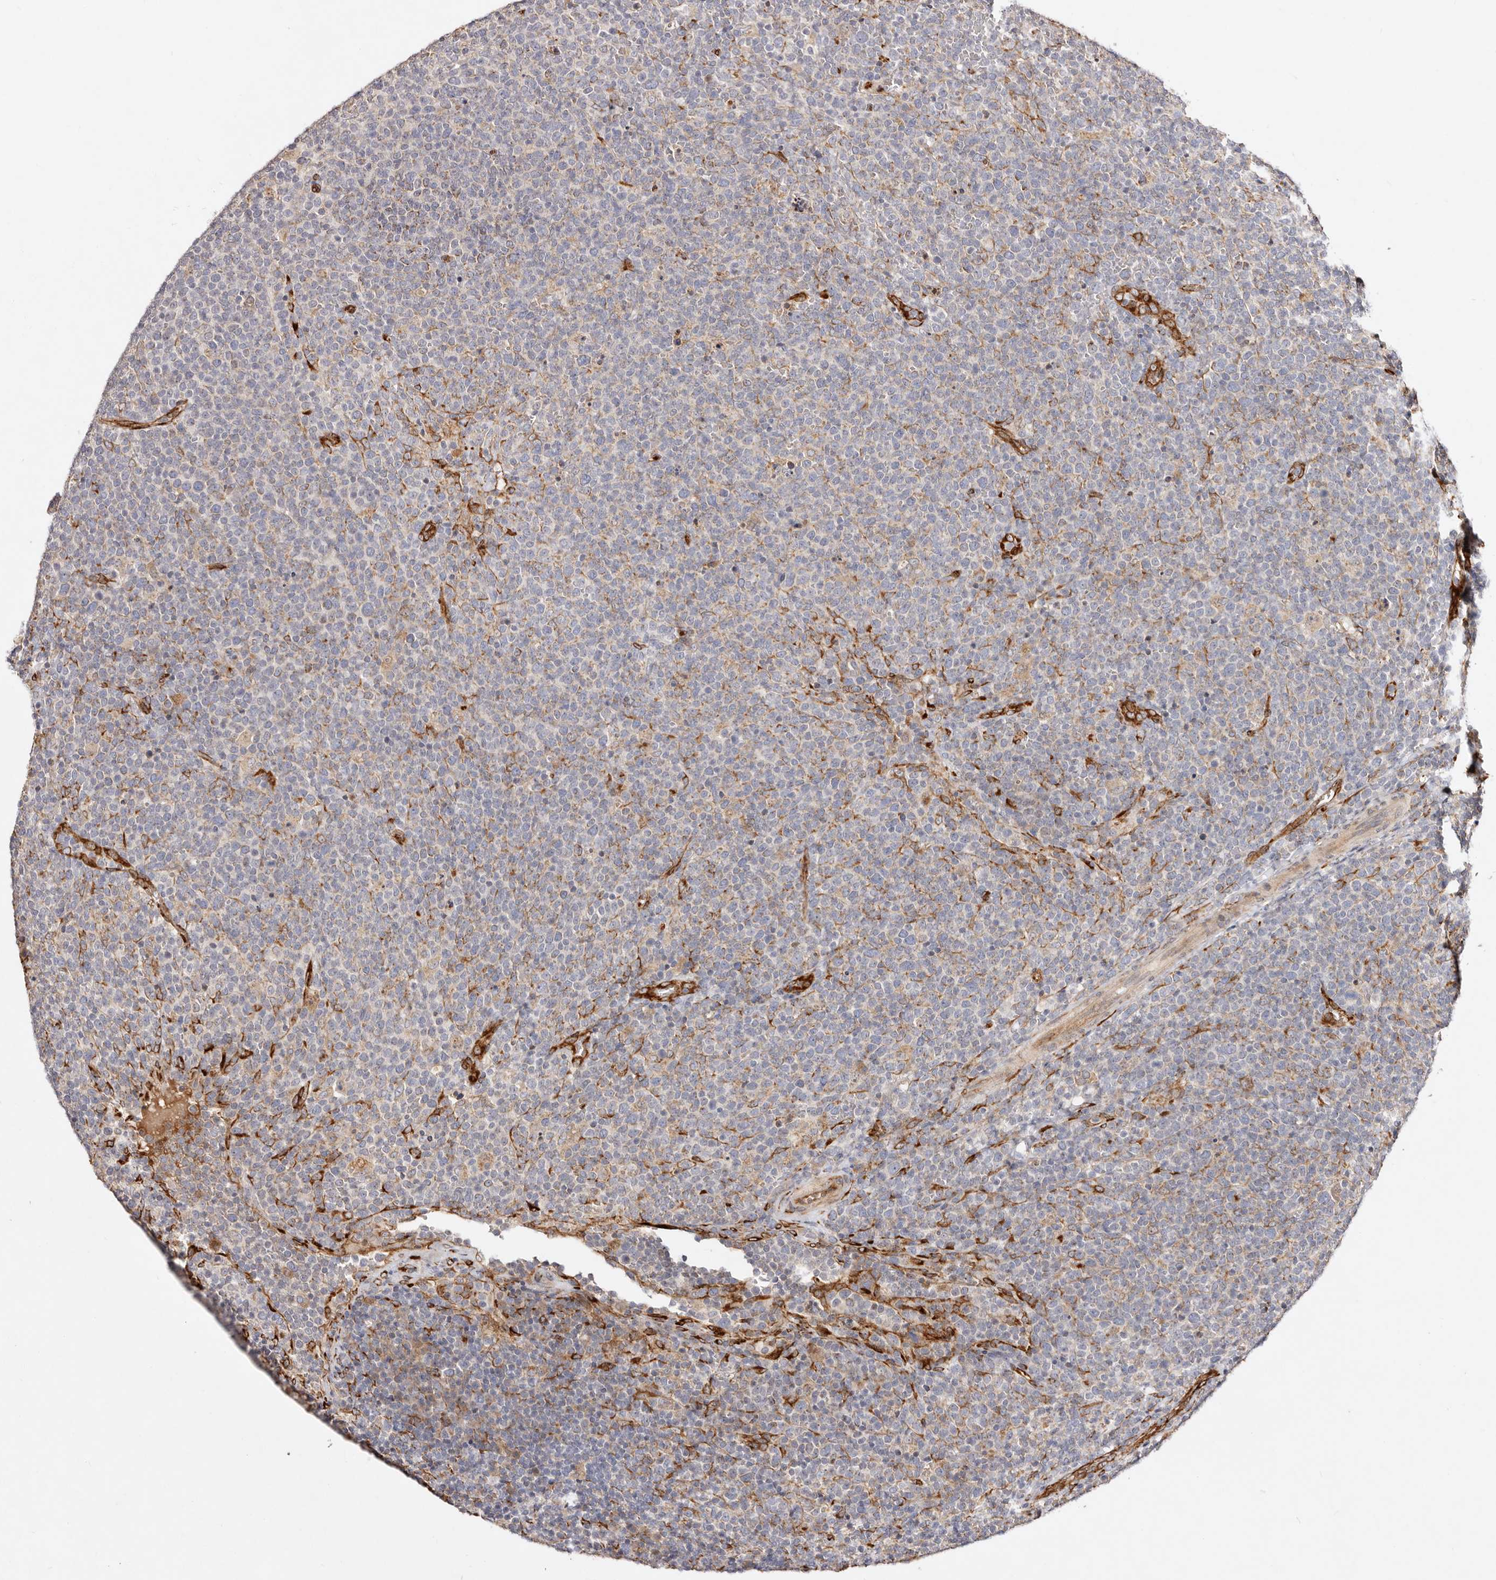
{"staining": {"intensity": "weak", "quantity": "<25%", "location": "cytoplasmic/membranous"}, "tissue": "lymphoma", "cell_type": "Tumor cells", "image_type": "cancer", "snomed": [{"axis": "morphology", "description": "Malignant lymphoma, non-Hodgkin's type, High grade"}, {"axis": "topography", "description": "Lymph node"}], "caption": "Immunohistochemistry histopathology image of lymphoma stained for a protein (brown), which exhibits no expression in tumor cells.", "gene": "SERPINH1", "patient": {"sex": "male", "age": 61}}